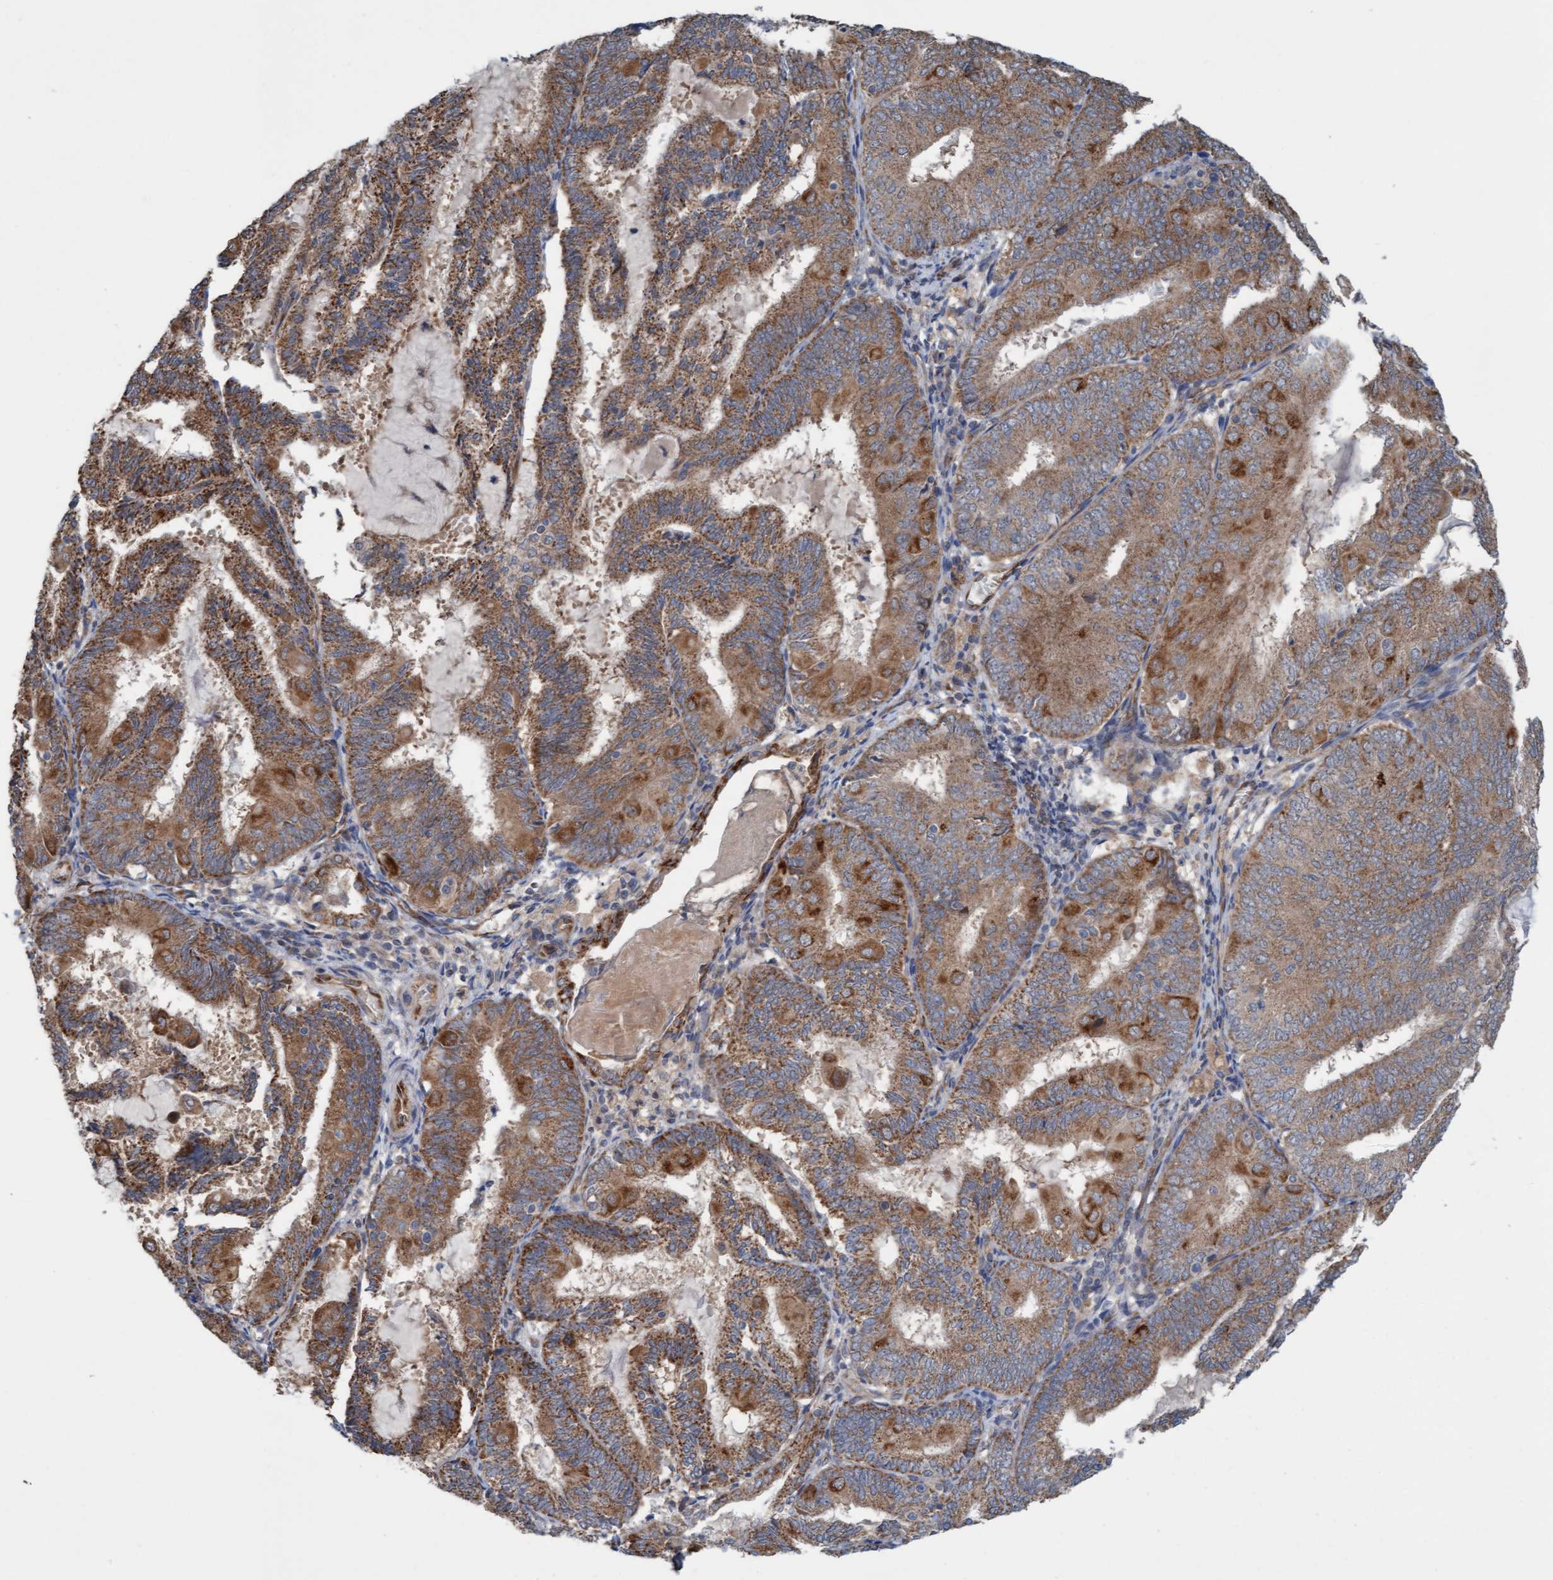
{"staining": {"intensity": "moderate", "quantity": ">75%", "location": "cytoplasmic/membranous"}, "tissue": "endometrial cancer", "cell_type": "Tumor cells", "image_type": "cancer", "snomed": [{"axis": "morphology", "description": "Adenocarcinoma, NOS"}, {"axis": "topography", "description": "Endometrium"}], "caption": "The image displays immunohistochemical staining of endometrial cancer. There is moderate cytoplasmic/membranous expression is present in approximately >75% of tumor cells. The staining is performed using DAB (3,3'-diaminobenzidine) brown chromogen to label protein expression. The nuclei are counter-stained blue using hematoxylin.", "gene": "ZNF566", "patient": {"sex": "female", "age": 81}}